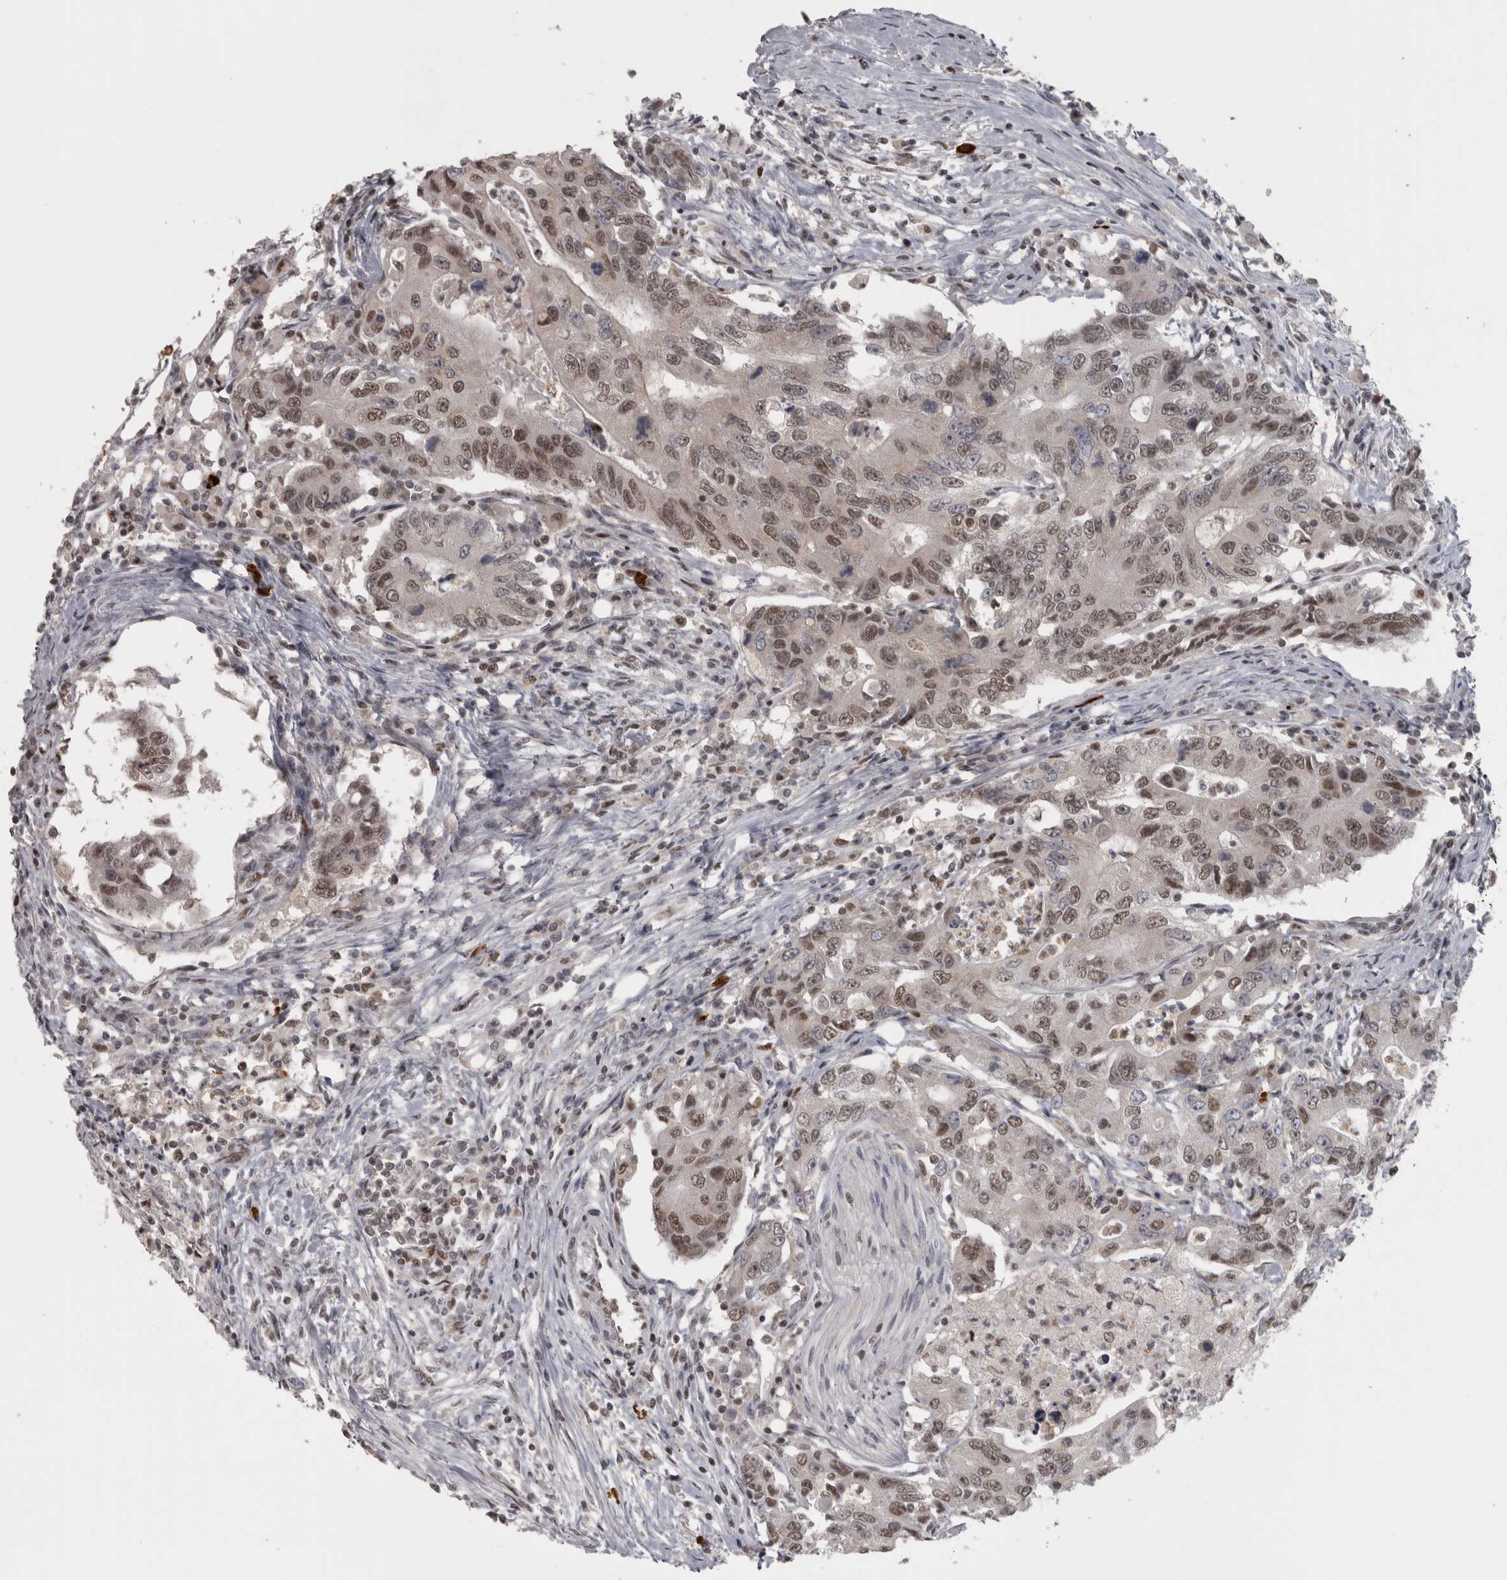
{"staining": {"intensity": "moderate", "quantity": ">75%", "location": "nuclear"}, "tissue": "colorectal cancer", "cell_type": "Tumor cells", "image_type": "cancer", "snomed": [{"axis": "morphology", "description": "Adenocarcinoma, NOS"}, {"axis": "topography", "description": "Colon"}], "caption": "Immunohistochemical staining of human adenocarcinoma (colorectal) displays moderate nuclear protein expression in about >75% of tumor cells.", "gene": "MICU3", "patient": {"sex": "female", "age": 77}}